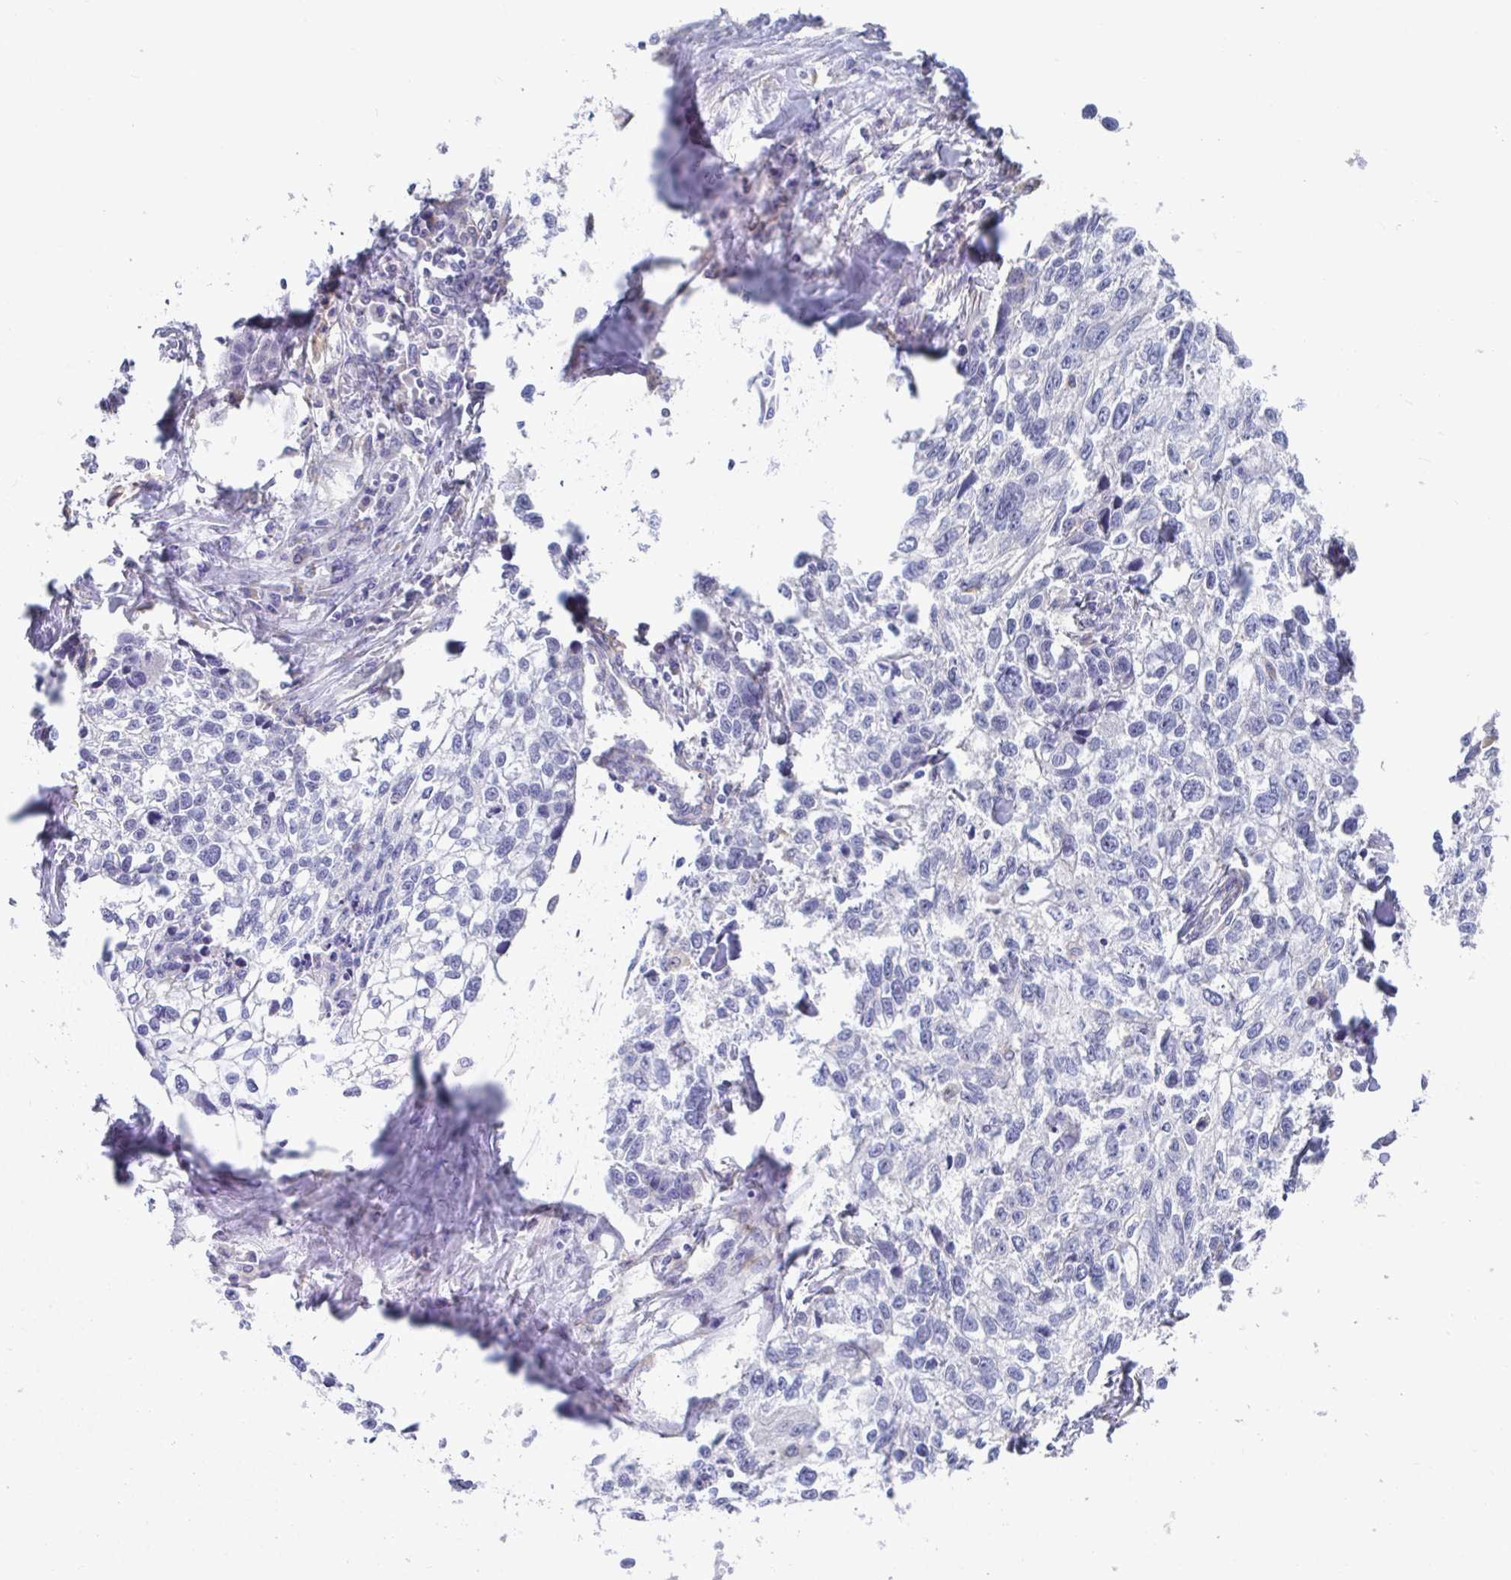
{"staining": {"intensity": "negative", "quantity": "none", "location": "none"}, "tissue": "lung cancer", "cell_type": "Tumor cells", "image_type": "cancer", "snomed": [{"axis": "morphology", "description": "Squamous cell carcinoma, NOS"}, {"axis": "topography", "description": "Lung"}], "caption": "Image shows no protein staining in tumor cells of lung cancer tissue.", "gene": "TAS2R39", "patient": {"sex": "male", "age": 74}}